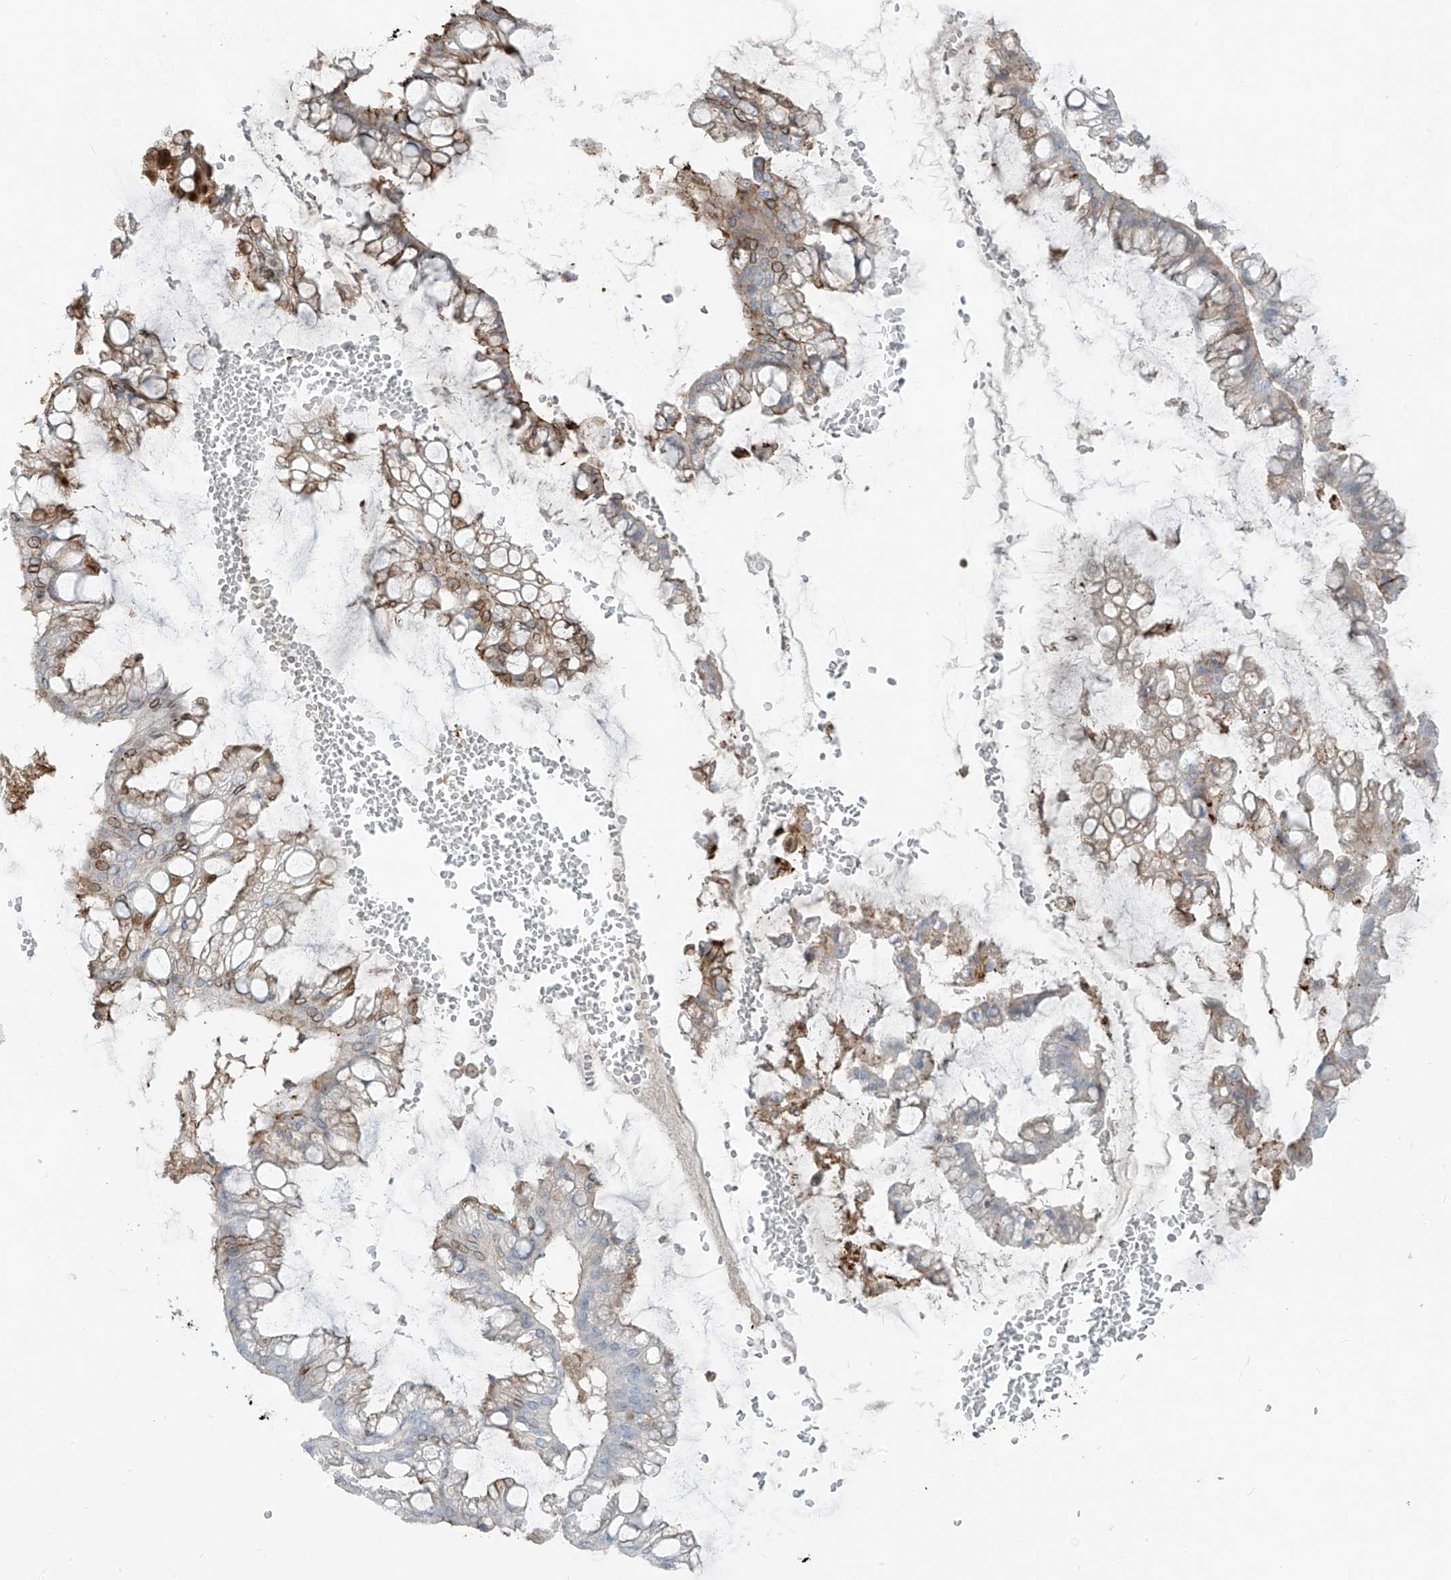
{"staining": {"intensity": "moderate", "quantity": "<25%", "location": "cytoplasmic/membranous"}, "tissue": "ovarian cancer", "cell_type": "Tumor cells", "image_type": "cancer", "snomed": [{"axis": "morphology", "description": "Cystadenocarcinoma, mucinous, NOS"}, {"axis": "topography", "description": "Ovary"}], "caption": "Mucinous cystadenocarcinoma (ovarian) stained with a brown dye shows moderate cytoplasmic/membranous positive positivity in about <25% of tumor cells.", "gene": "NOTO", "patient": {"sex": "female", "age": 73}}